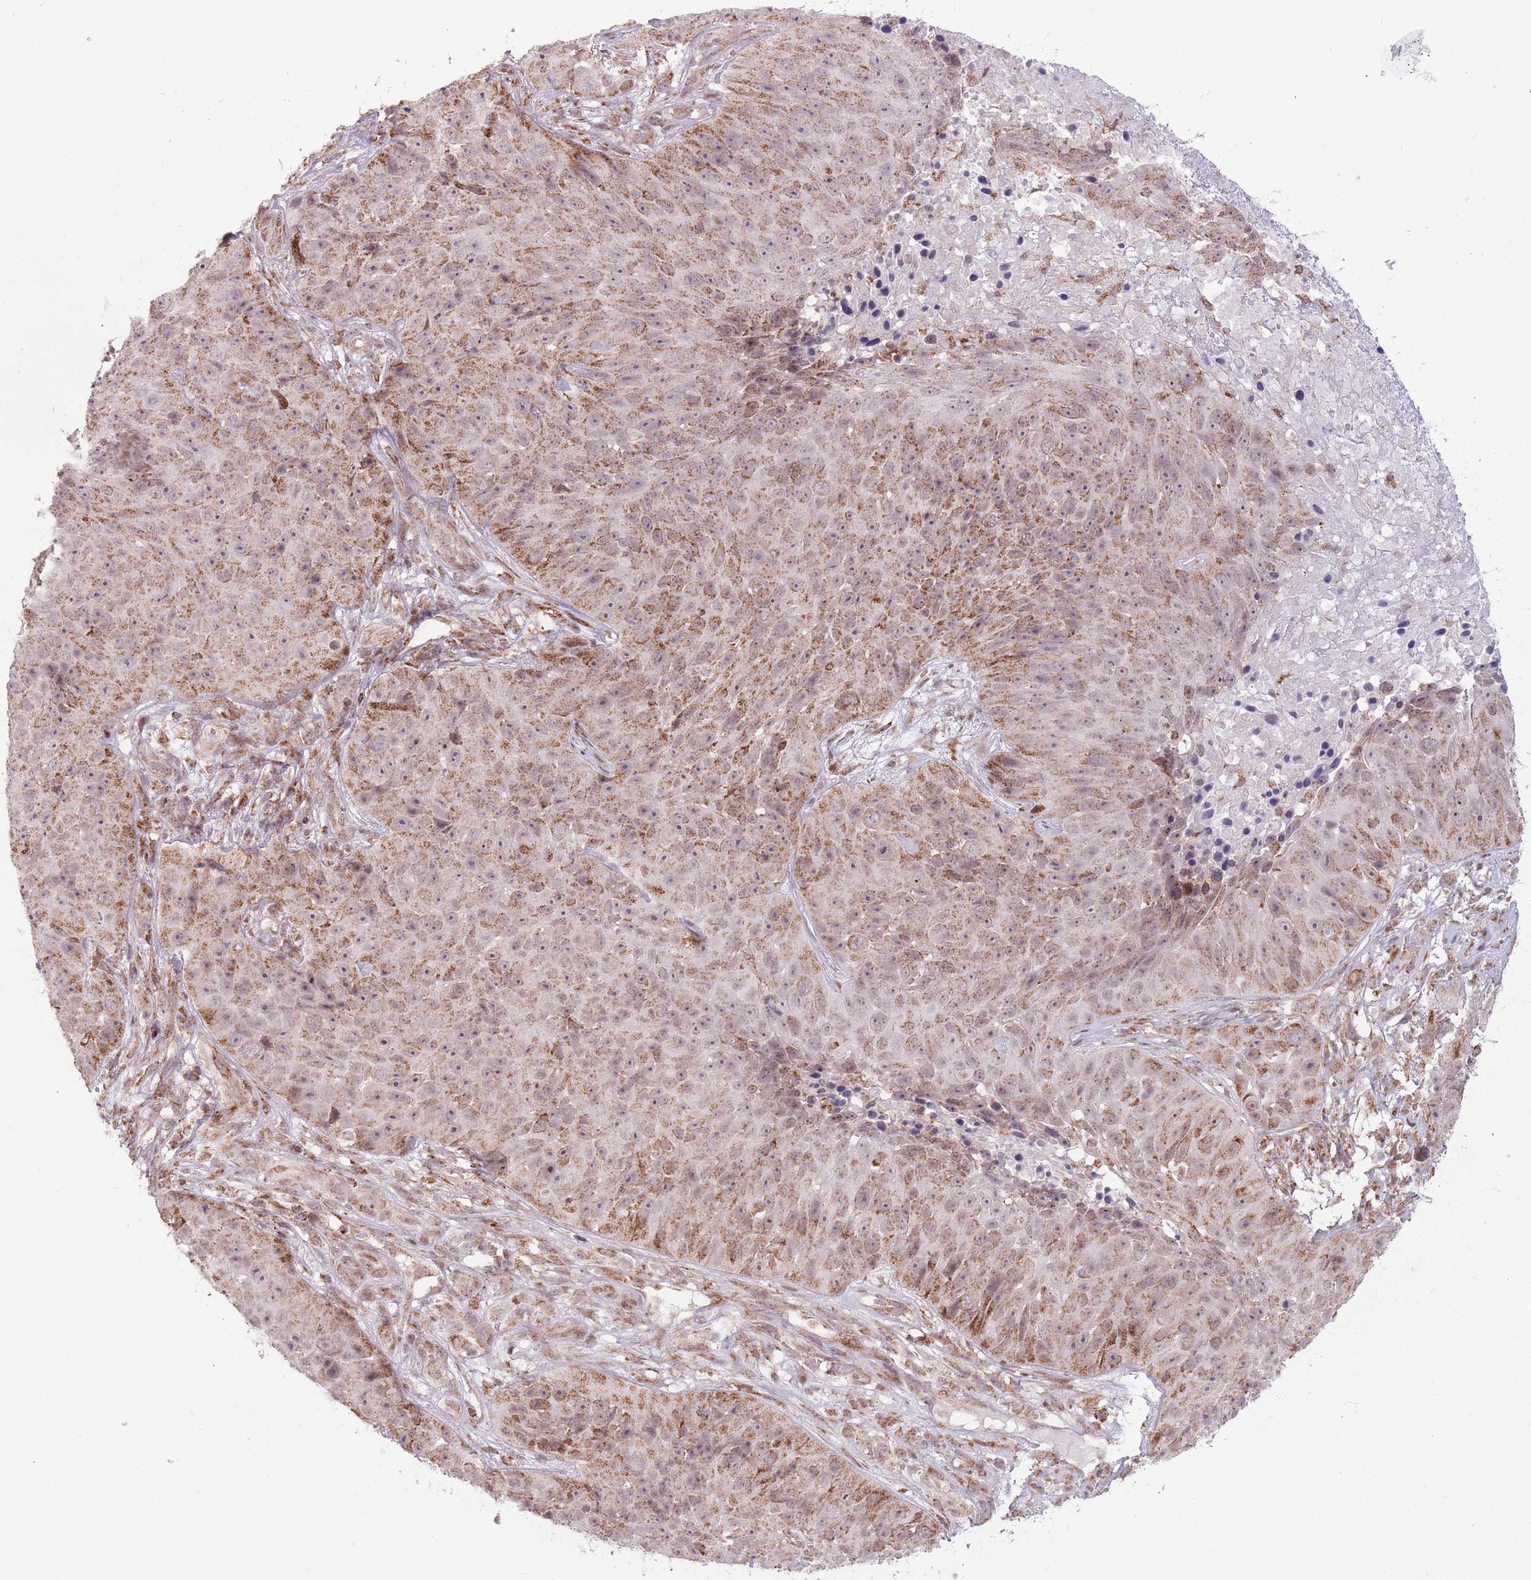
{"staining": {"intensity": "moderate", "quantity": "25%-75%", "location": "cytoplasmic/membranous,nuclear"}, "tissue": "skin cancer", "cell_type": "Tumor cells", "image_type": "cancer", "snomed": [{"axis": "morphology", "description": "Squamous cell carcinoma, NOS"}, {"axis": "topography", "description": "Skin"}], "caption": "Protein staining by immunohistochemistry (IHC) exhibits moderate cytoplasmic/membranous and nuclear positivity in about 25%-75% of tumor cells in skin cancer. Nuclei are stained in blue.", "gene": "DPYSL4", "patient": {"sex": "female", "age": 87}}